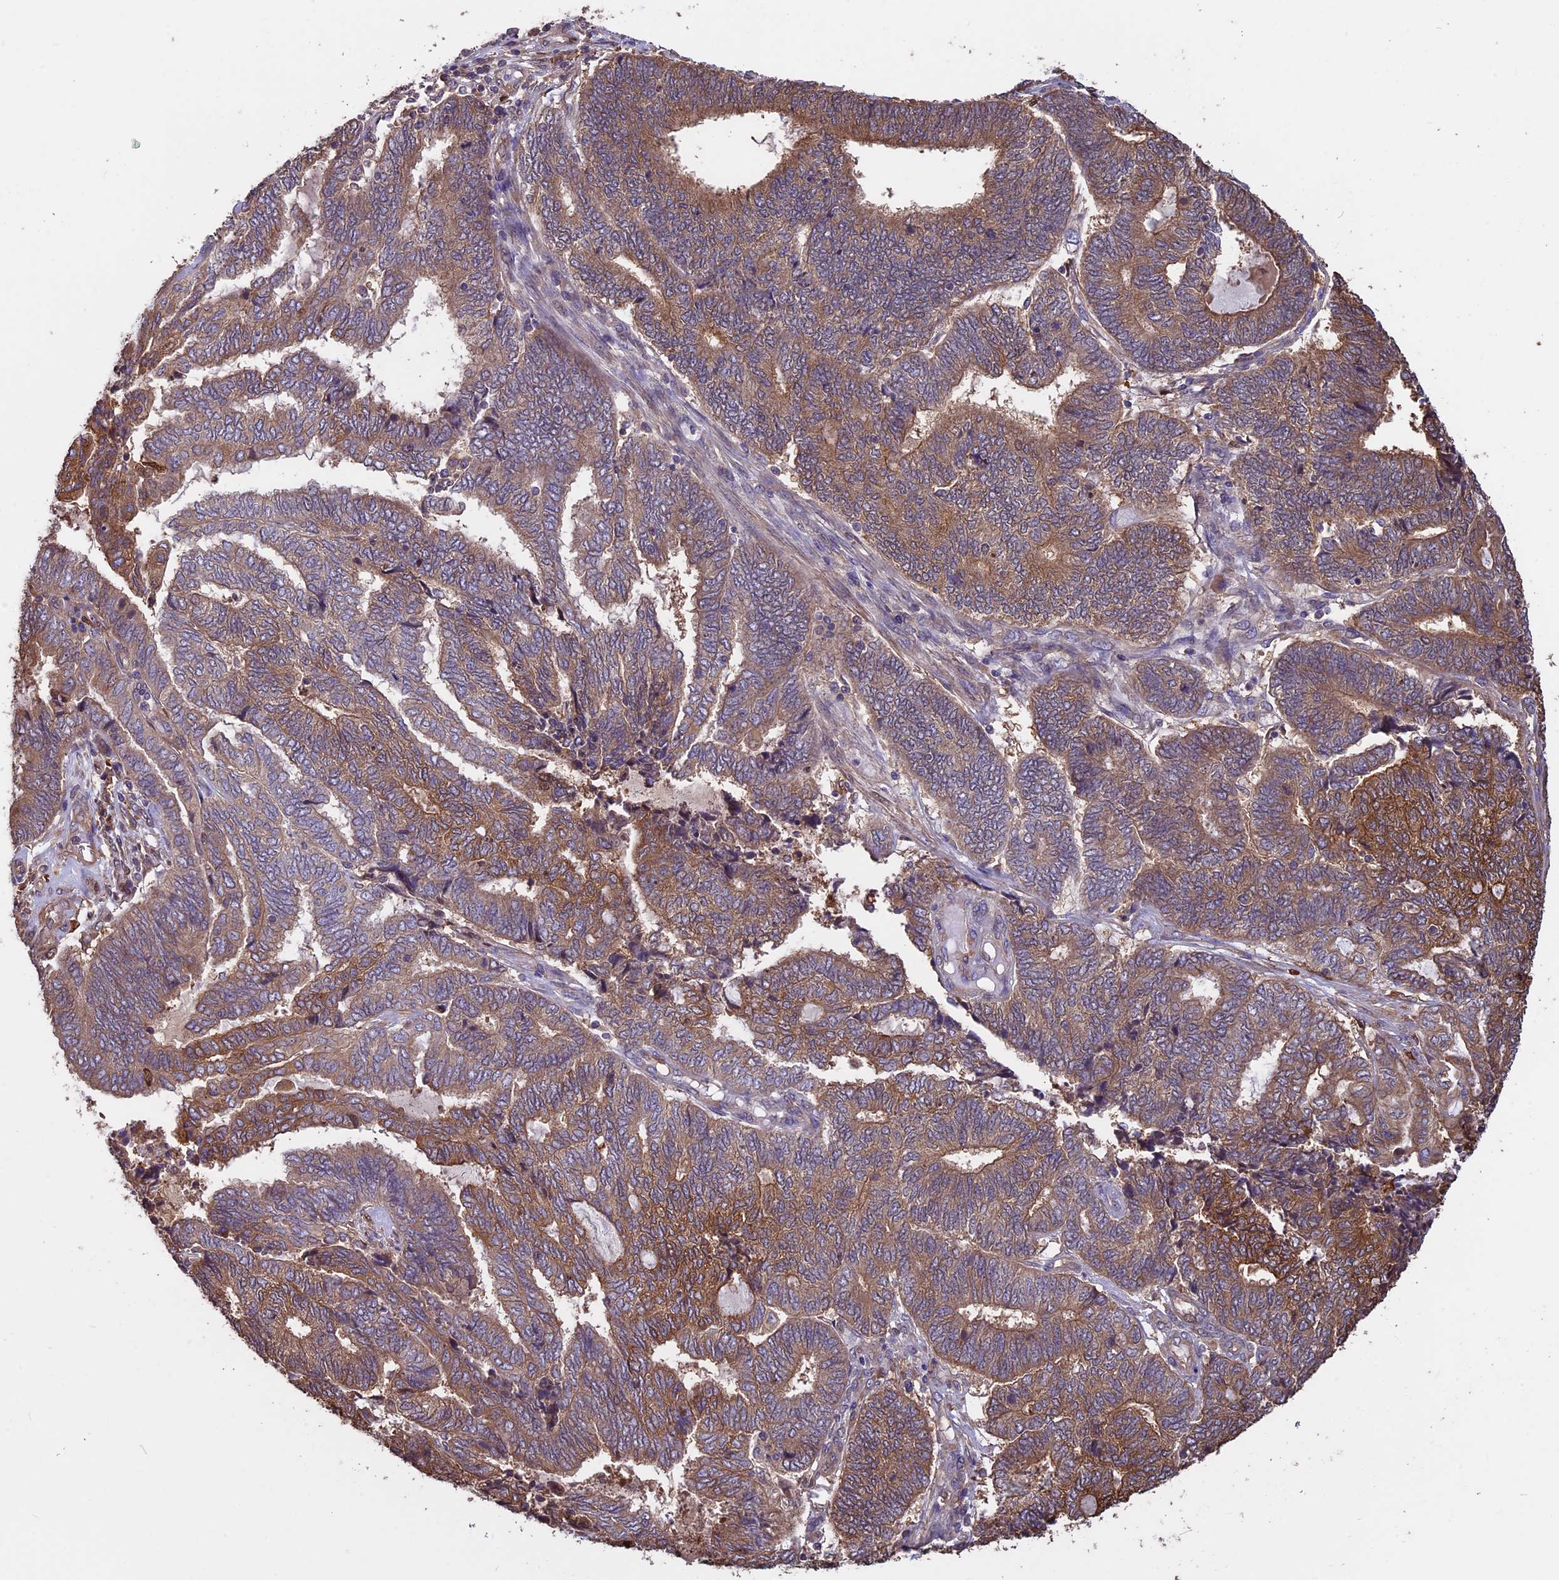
{"staining": {"intensity": "moderate", "quantity": ">75%", "location": "cytoplasmic/membranous"}, "tissue": "endometrial cancer", "cell_type": "Tumor cells", "image_type": "cancer", "snomed": [{"axis": "morphology", "description": "Adenocarcinoma, NOS"}, {"axis": "topography", "description": "Uterus"}, {"axis": "topography", "description": "Endometrium"}], "caption": "Immunohistochemistry of endometrial cancer (adenocarcinoma) demonstrates medium levels of moderate cytoplasmic/membranous expression in approximately >75% of tumor cells.", "gene": "VWA3A", "patient": {"sex": "female", "age": 70}}